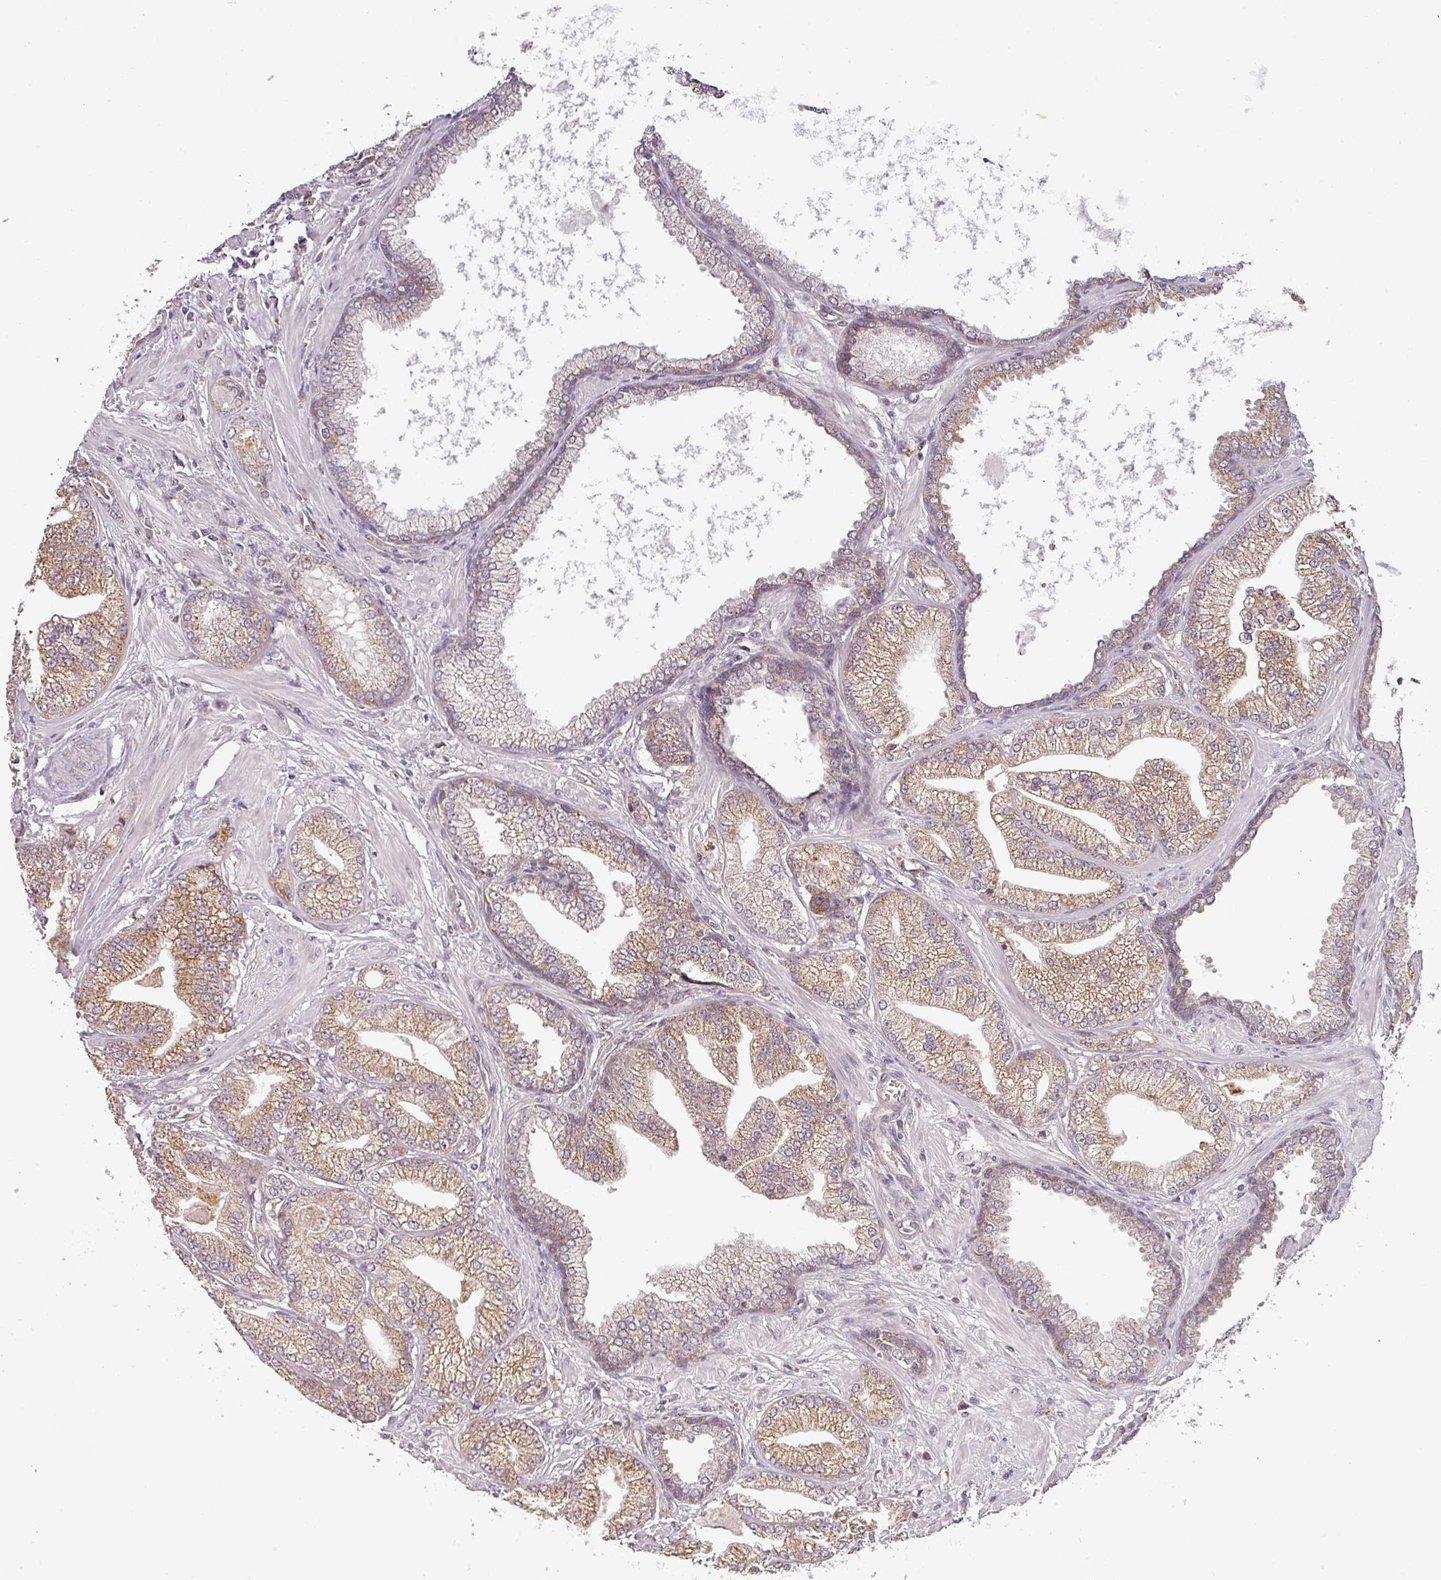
{"staining": {"intensity": "moderate", "quantity": ">75%", "location": "cytoplasmic/membranous"}, "tissue": "prostate cancer", "cell_type": "Tumor cells", "image_type": "cancer", "snomed": [{"axis": "morphology", "description": "Adenocarcinoma, Low grade"}, {"axis": "topography", "description": "Prostate"}], "caption": "IHC of human prostate cancer shows medium levels of moderate cytoplasmic/membranous positivity in approximately >75% of tumor cells.", "gene": "MRPS16", "patient": {"sex": "male", "age": 55}}